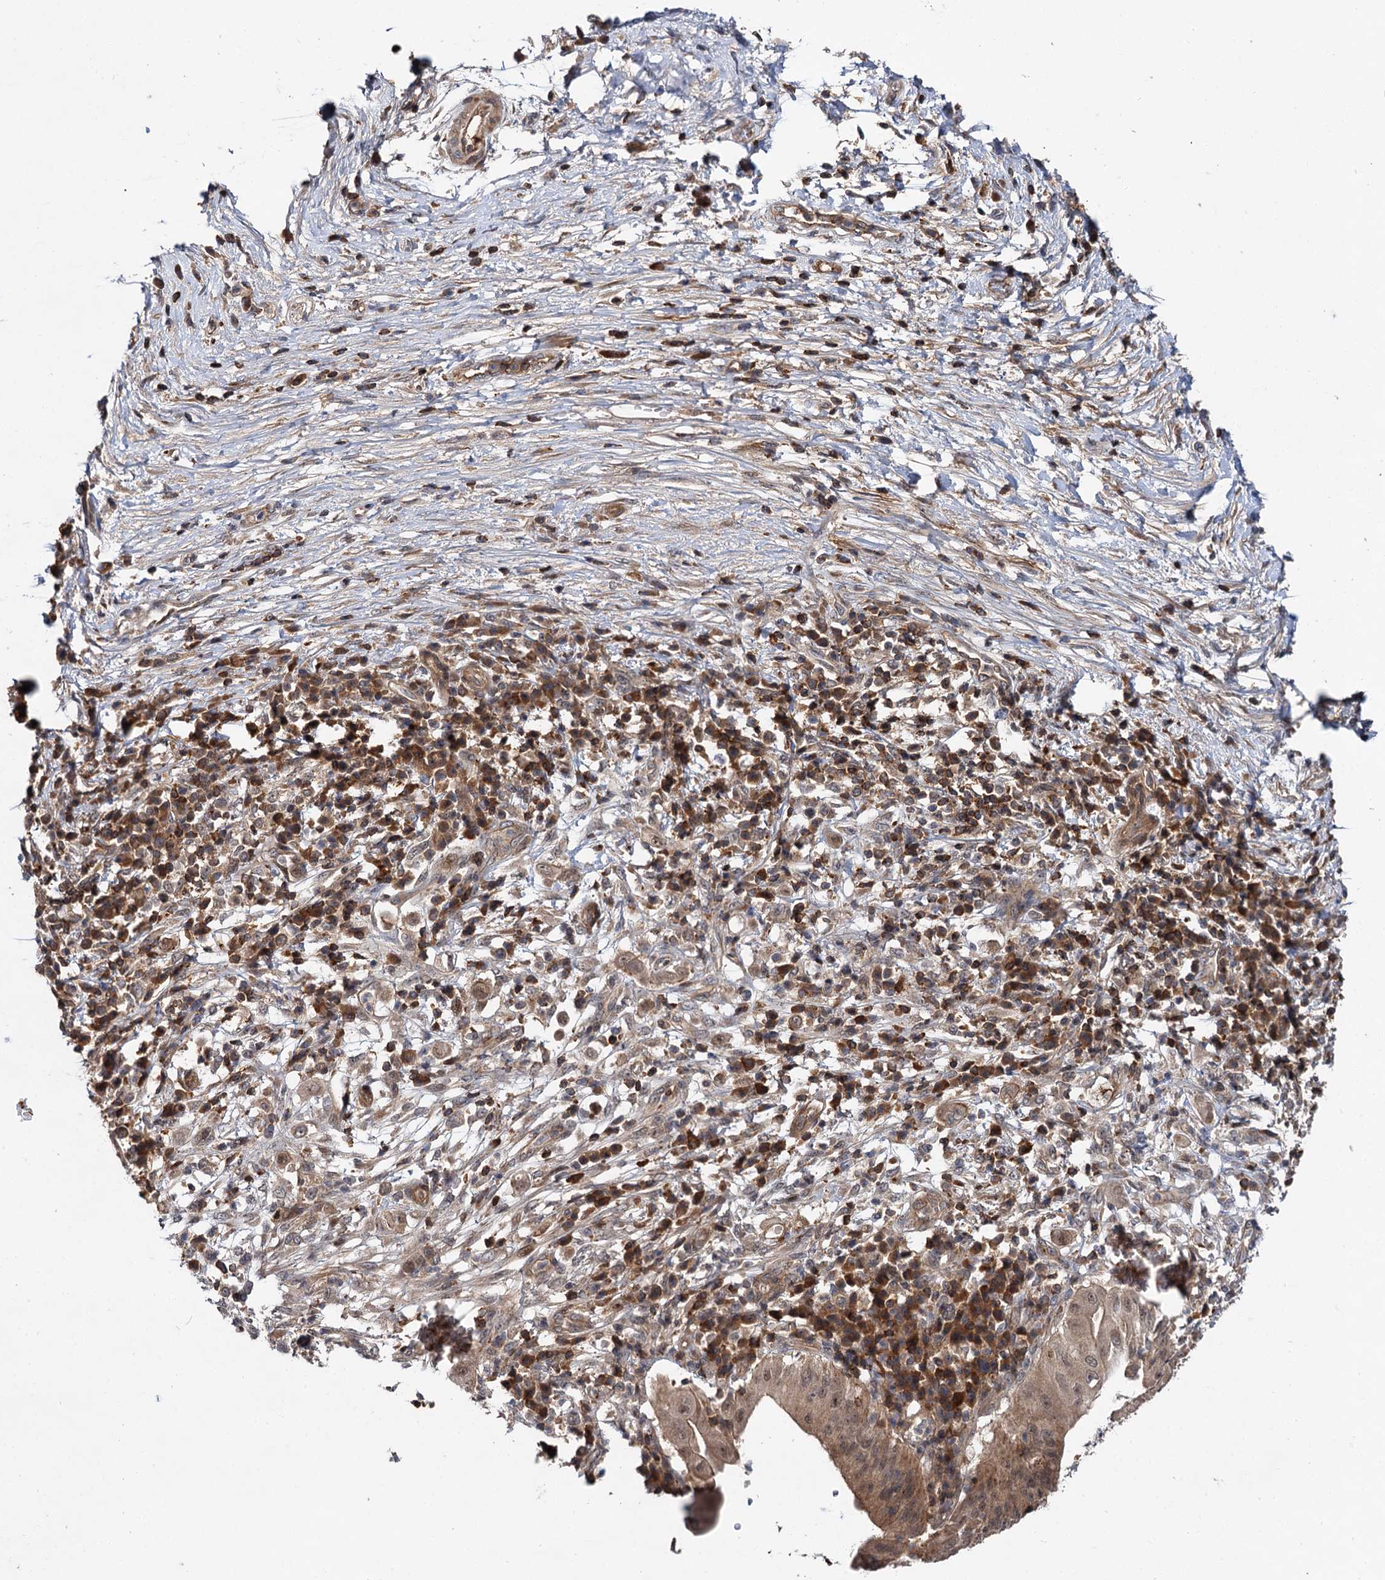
{"staining": {"intensity": "weak", "quantity": ">75%", "location": "cytoplasmic/membranous,nuclear"}, "tissue": "pancreatic cancer", "cell_type": "Tumor cells", "image_type": "cancer", "snomed": [{"axis": "morphology", "description": "Adenocarcinoma, NOS"}, {"axis": "topography", "description": "Pancreas"}], "caption": "Immunohistochemical staining of adenocarcinoma (pancreatic) displays weak cytoplasmic/membranous and nuclear protein expression in approximately >75% of tumor cells.", "gene": "ABLIM1", "patient": {"sex": "male", "age": 68}}